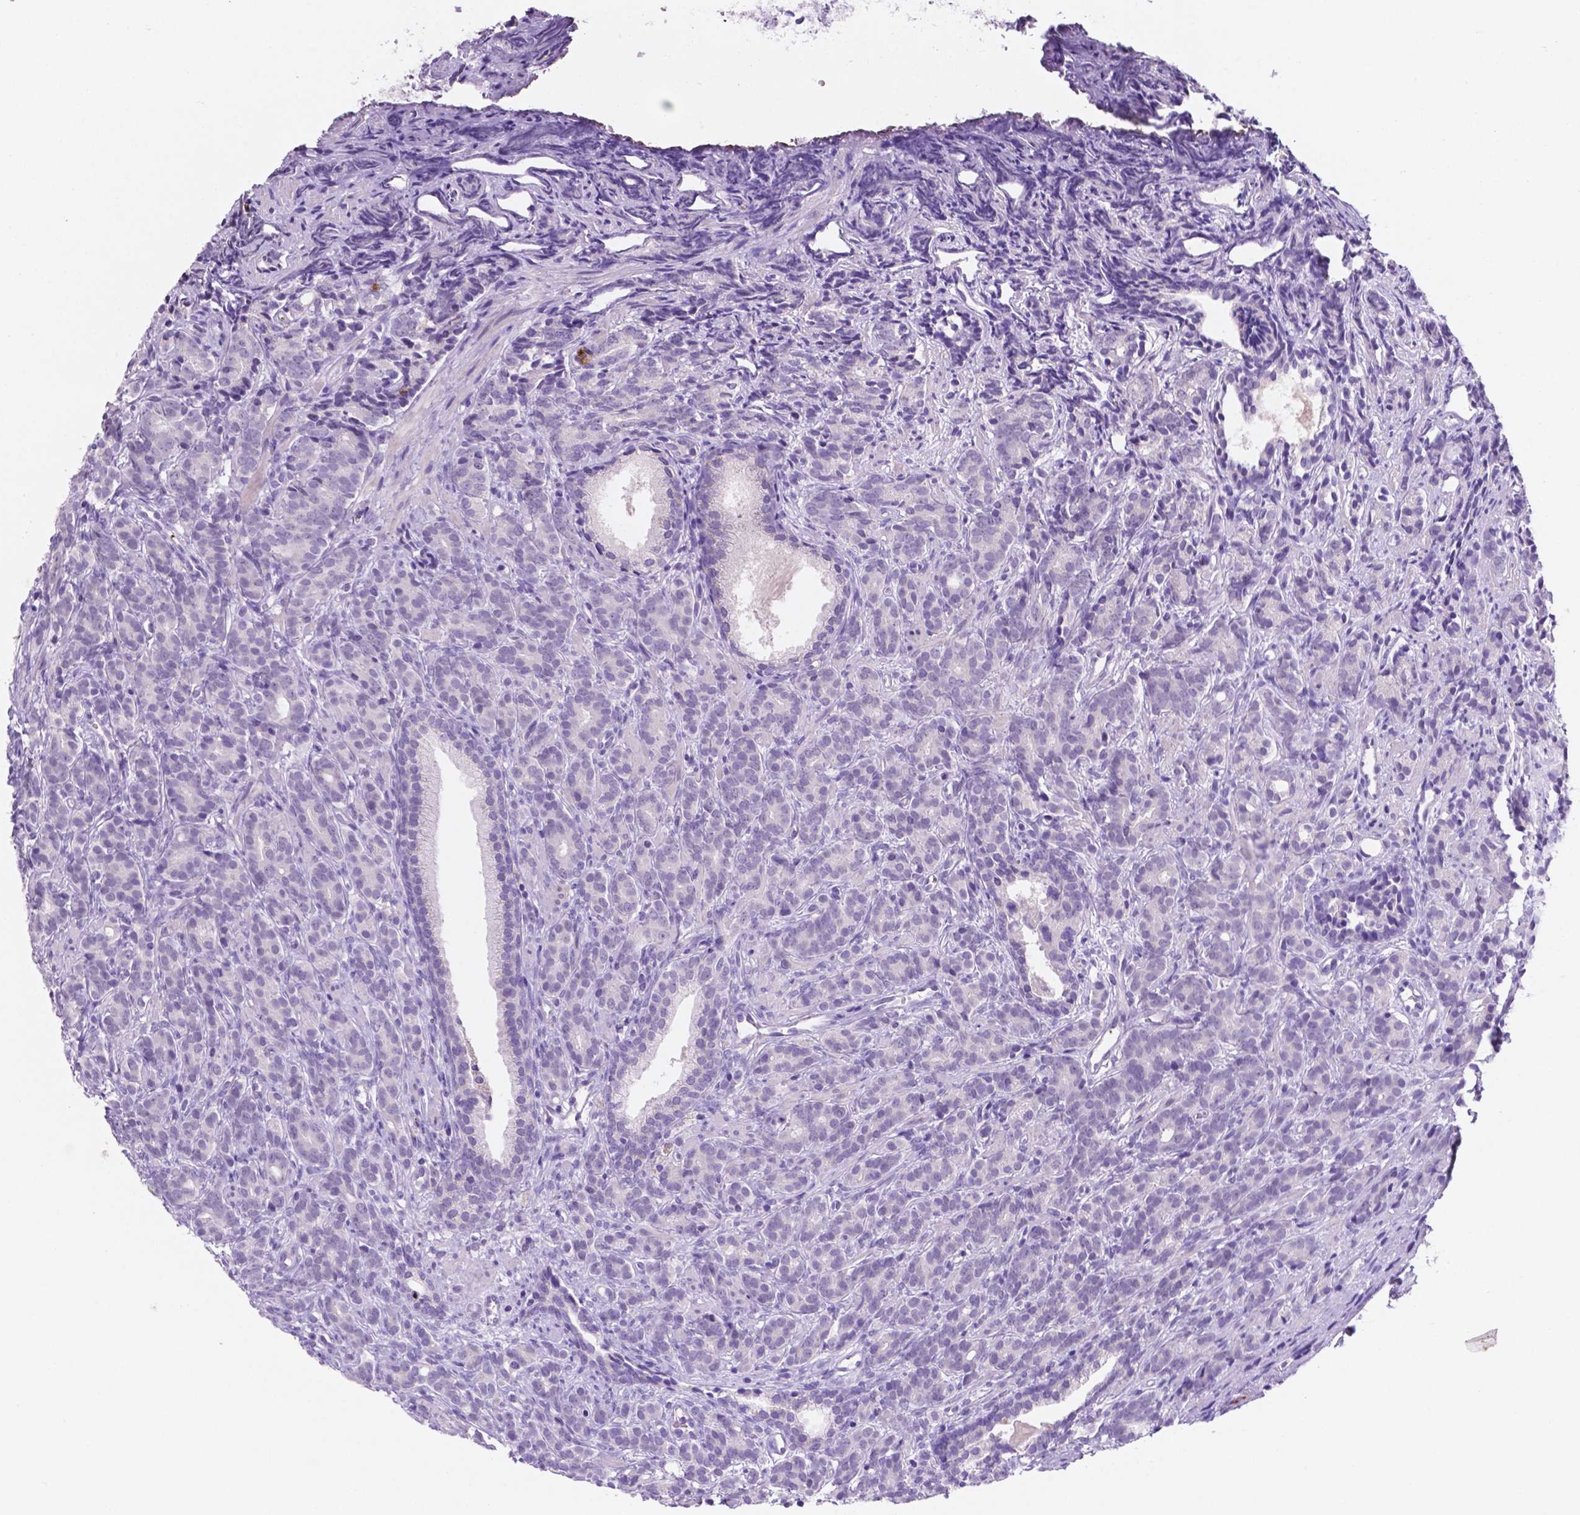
{"staining": {"intensity": "negative", "quantity": "none", "location": "none"}, "tissue": "prostate cancer", "cell_type": "Tumor cells", "image_type": "cancer", "snomed": [{"axis": "morphology", "description": "Adenocarcinoma, High grade"}, {"axis": "topography", "description": "Prostate"}], "caption": "A micrograph of prostate cancer (high-grade adenocarcinoma) stained for a protein demonstrates no brown staining in tumor cells.", "gene": "EBLN2", "patient": {"sex": "male", "age": 84}}